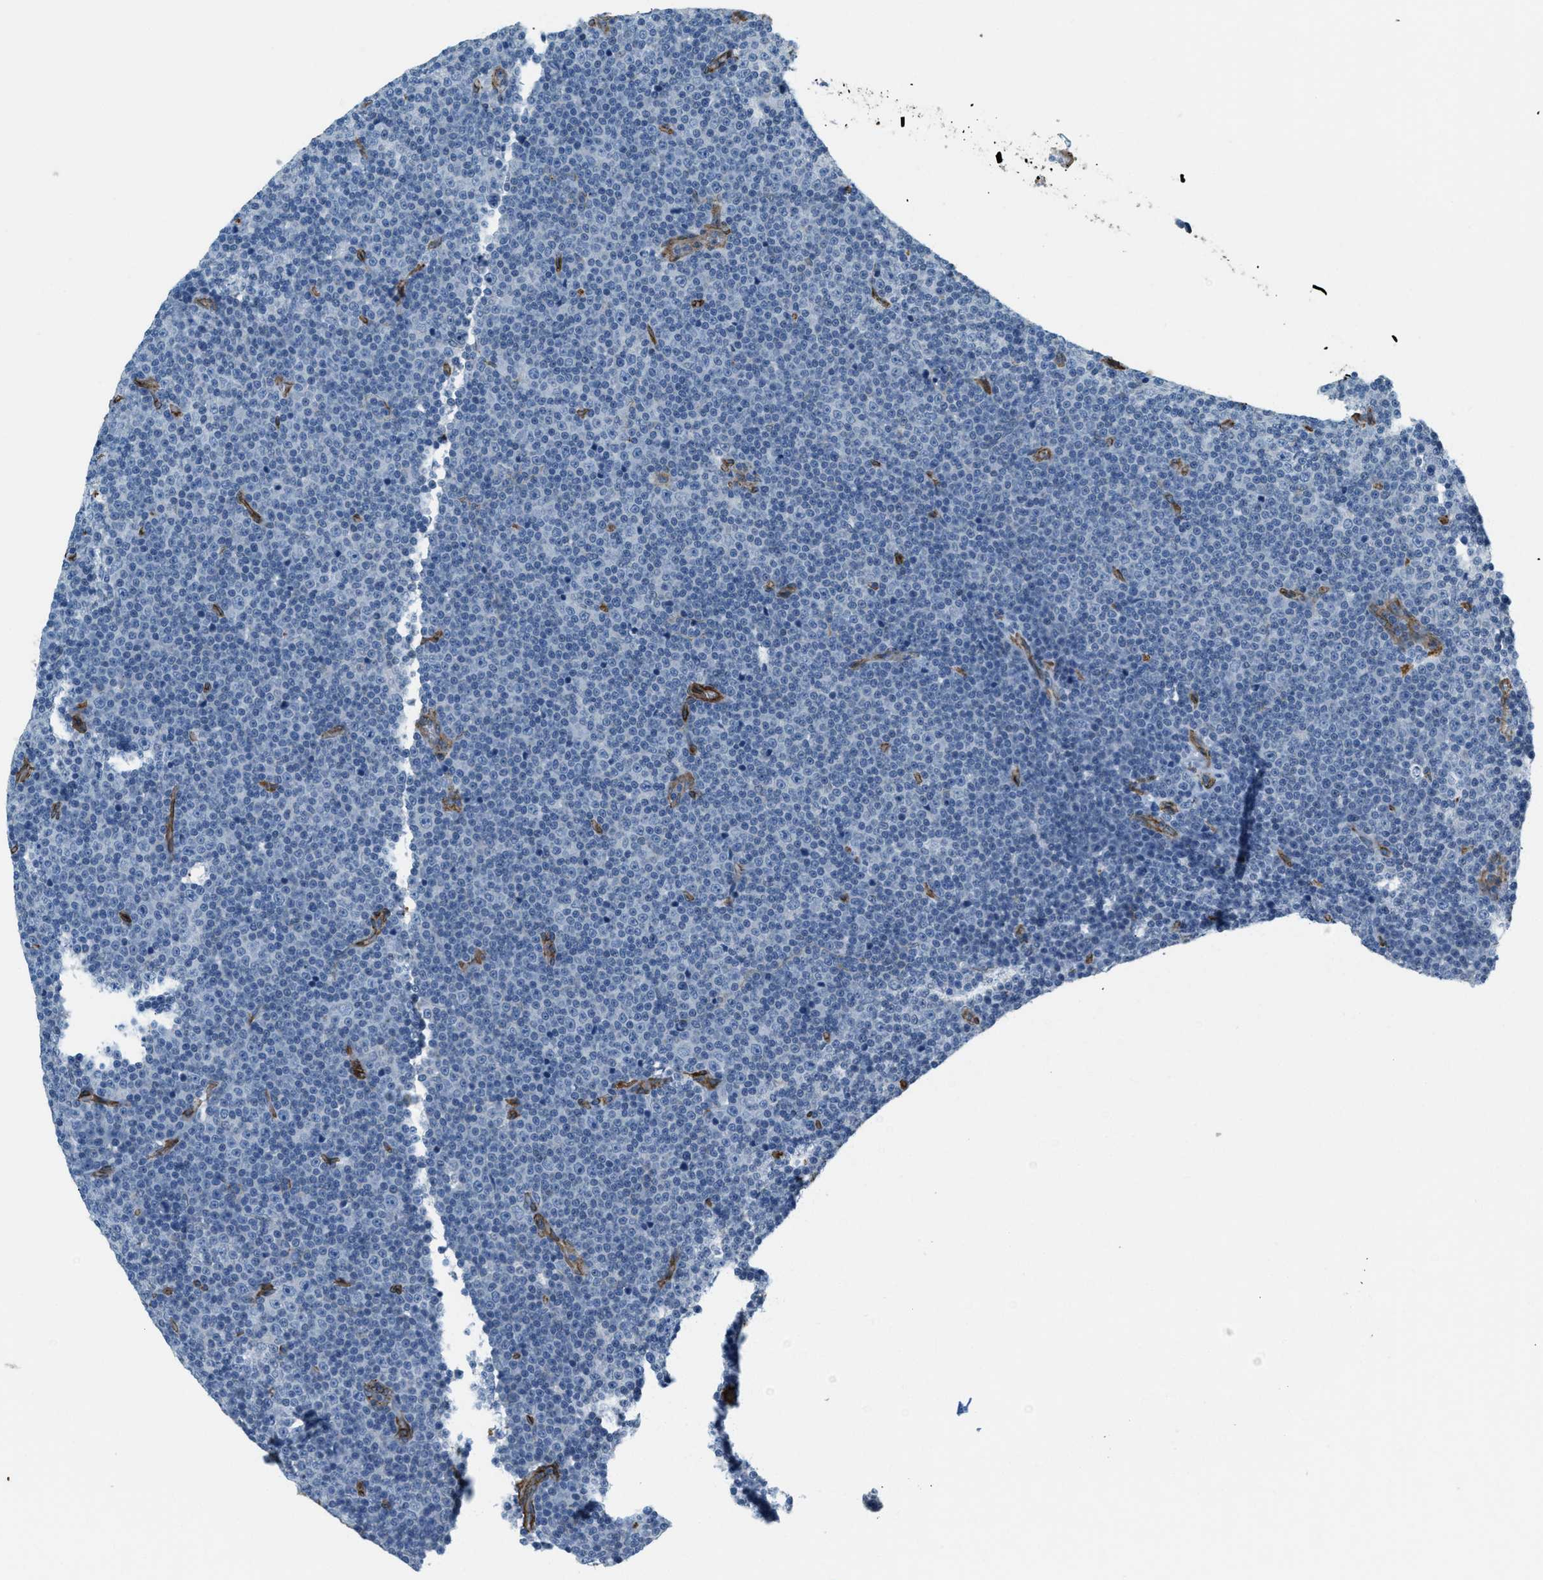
{"staining": {"intensity": "negative", "quantity": "none", "location": "none"}, "tissue": "lymphoma", "cell_type": "Tumor cells", "image_type": "cancer", "snomed": [{"axis": "morphology", "description": "Malignant lymphoma, non-Hodgkin's type, Low grade"}, {"axis": "topography", "description": "Lymph node"}], "caption": "Tumor cells show no significant positivity in lymphoma.", "gene": "TMEM43", "patient": {"sex": "female", "age": 67}}